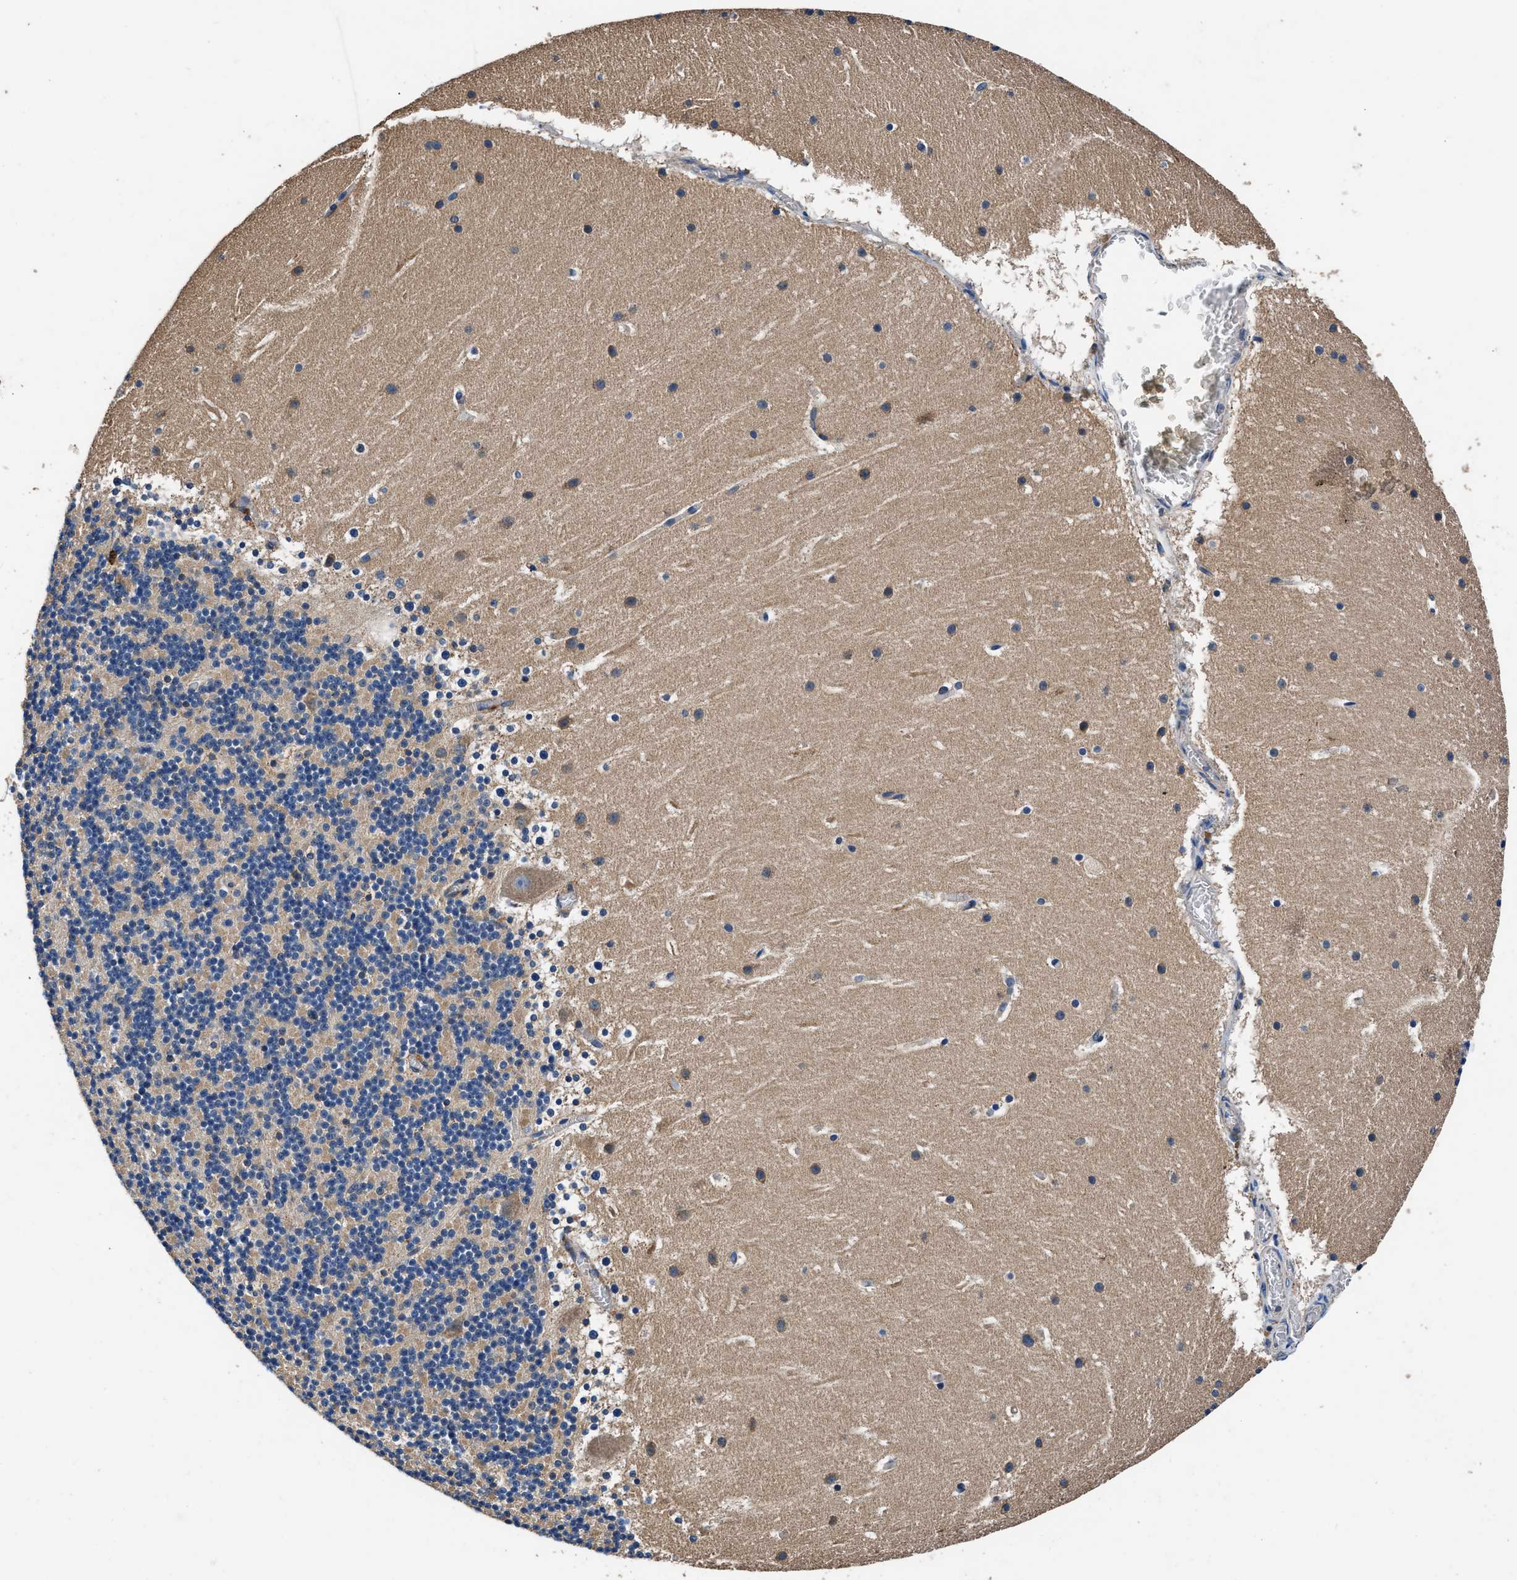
{"staining": {"intensity": "weak", "quantity": "25%-75%", "location": "cytoplasmic/membranous"}, "tissue": "cerebellum", "cell_type": "Cells in granular layer", "image_type": "normal", "snomed": [{"axis": "morphology", "description": "Normal tissue, NOS"}, {"axis": "topography", "description": "Cerebellum"}], "caption": "A low amount of weak cytoplasmic/membranous expression is present in approximately 25%-75% of cells in granular layer in benign cerebellum.", "gene": "DHRS7B", "patient": {"sex": "male", "age": 45}}